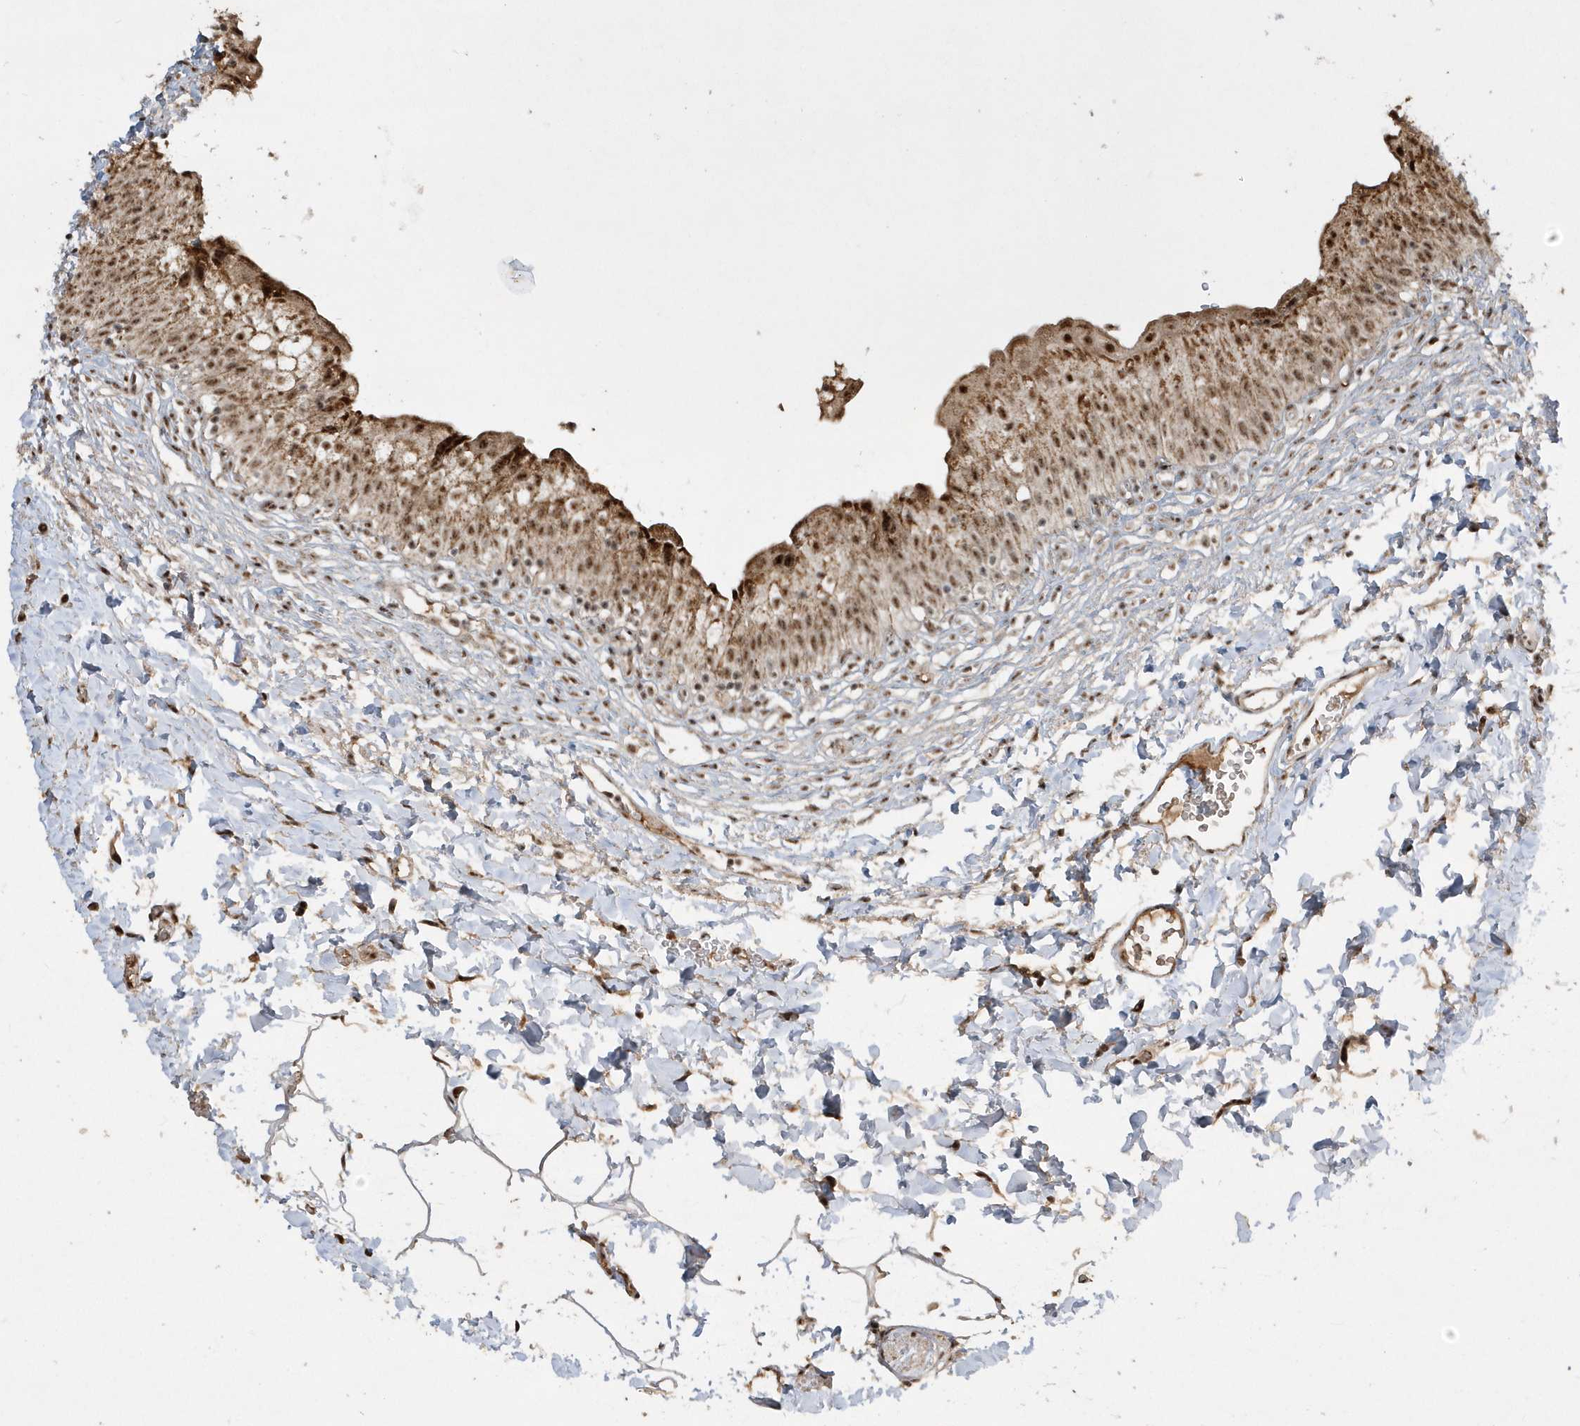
{"staining": {"intensity": "moderate", "quantity": ">75%", "location": "cytoplasmic/membranous,nuclear"}, "tissue": "urinary bladder", "cell_type": "Urothelial cells", "image_type": "normal", "snomed": [{"axis": "morphology", "description": "Normal tissue, NOS"}, {"axis": "topography", "description": "Urinary bladder"}], "caption": "Immunohistochemistry (DAB (3,3'-diaminobenzidine)) staining of normal human urinary bladder shows moderate cytoplasmic/membranous,nuclear protein staining in approximately >75% of urothelial cells.", "gene": "POLR3B", "patient": {"sex": "male", "age": 55}}